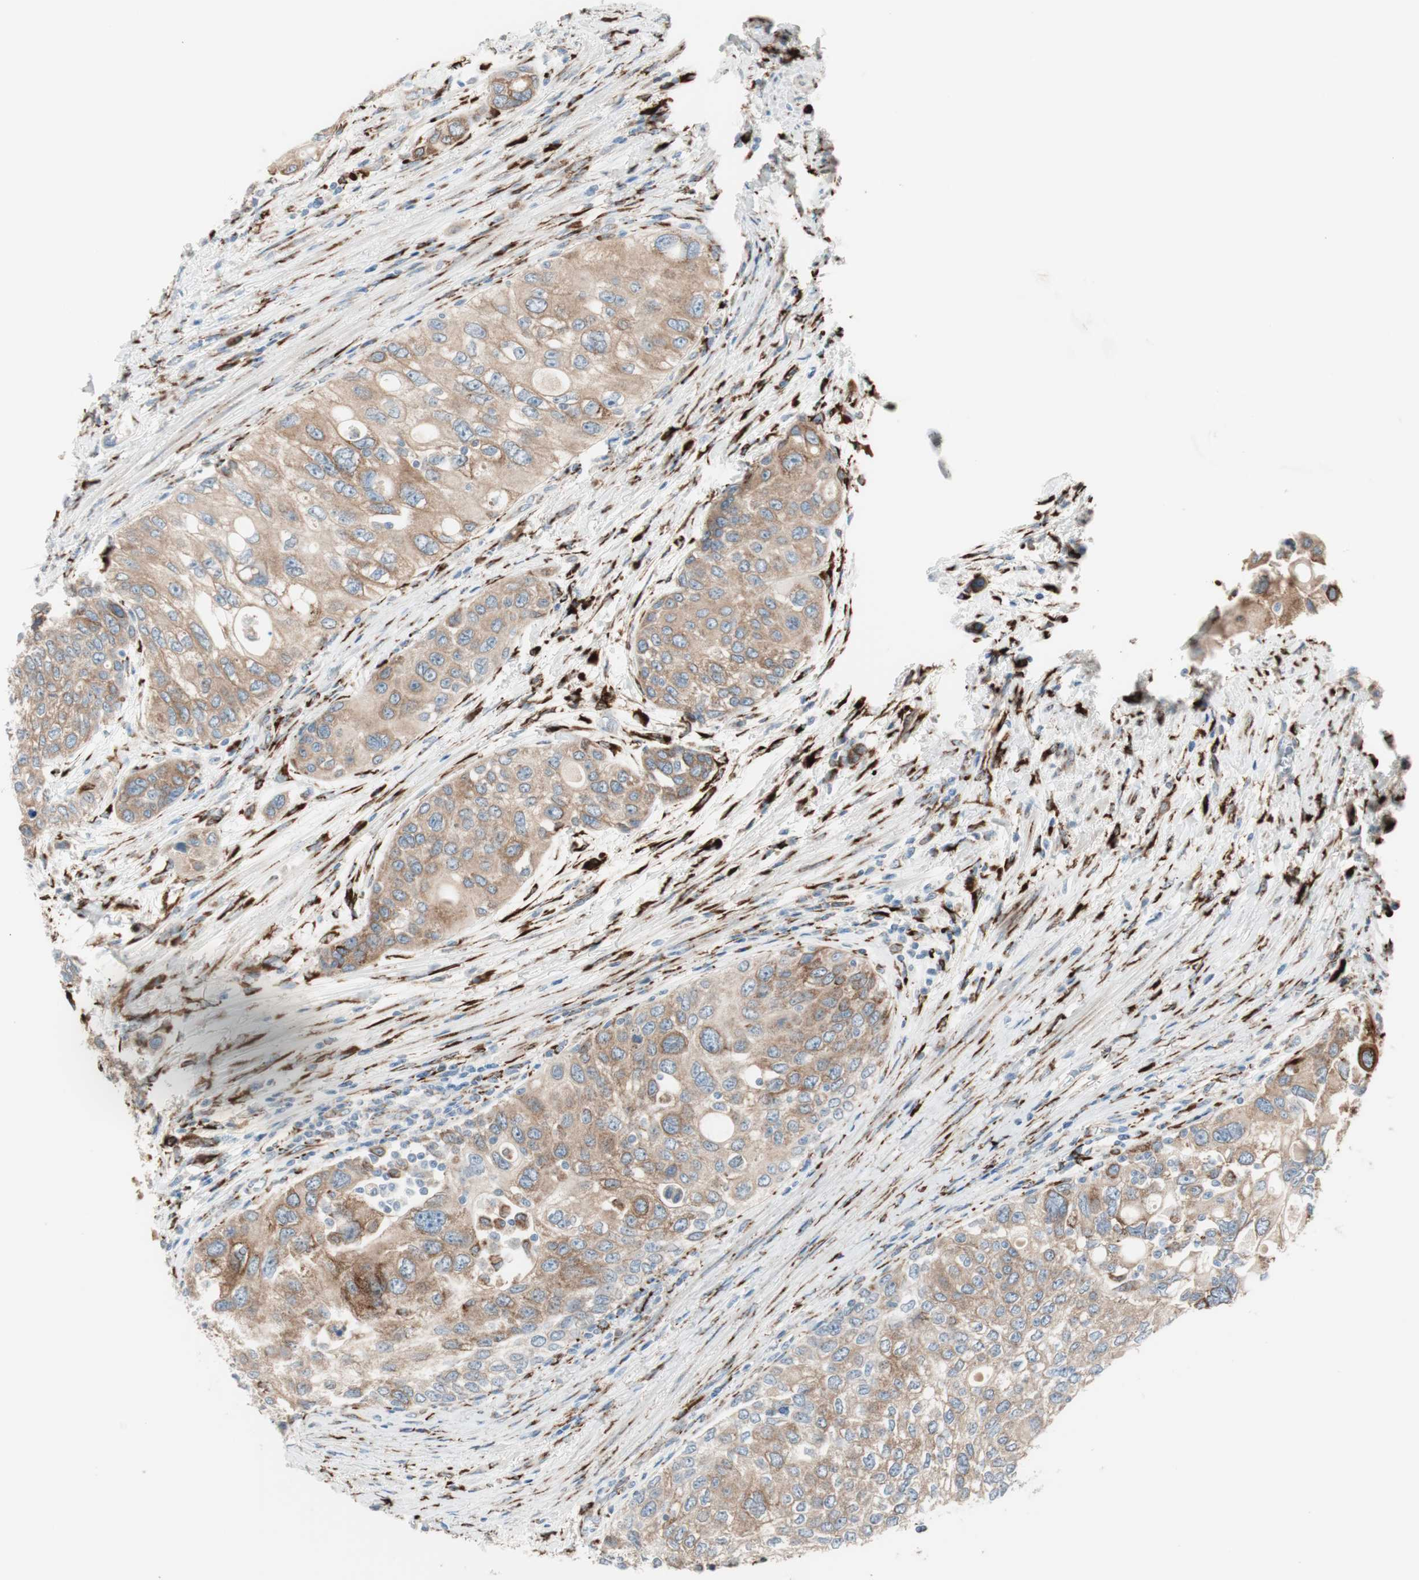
{"staining": {"intensity": "moderate", "quantity": ">75%", "location": "cytoplasmic/membranous"}, "tissue": "urothelial cancer", "cell_type": "Tumor cells", "image_type": "cancer", "snomed": [{"axis": "morphology", "description": "Urothelial carcinoma, High grade"}, {"axis": "topography", "description": "Urinary bladder"}], "caption": "A high-resolution histopathology image shows IHC staining of urothelial cancer, which shows moderate cytoplasmic/membranous expression in about >75% of tumor cells.", "gene": "P4HTM", "patient": {"sex": "female", "age": 56}}